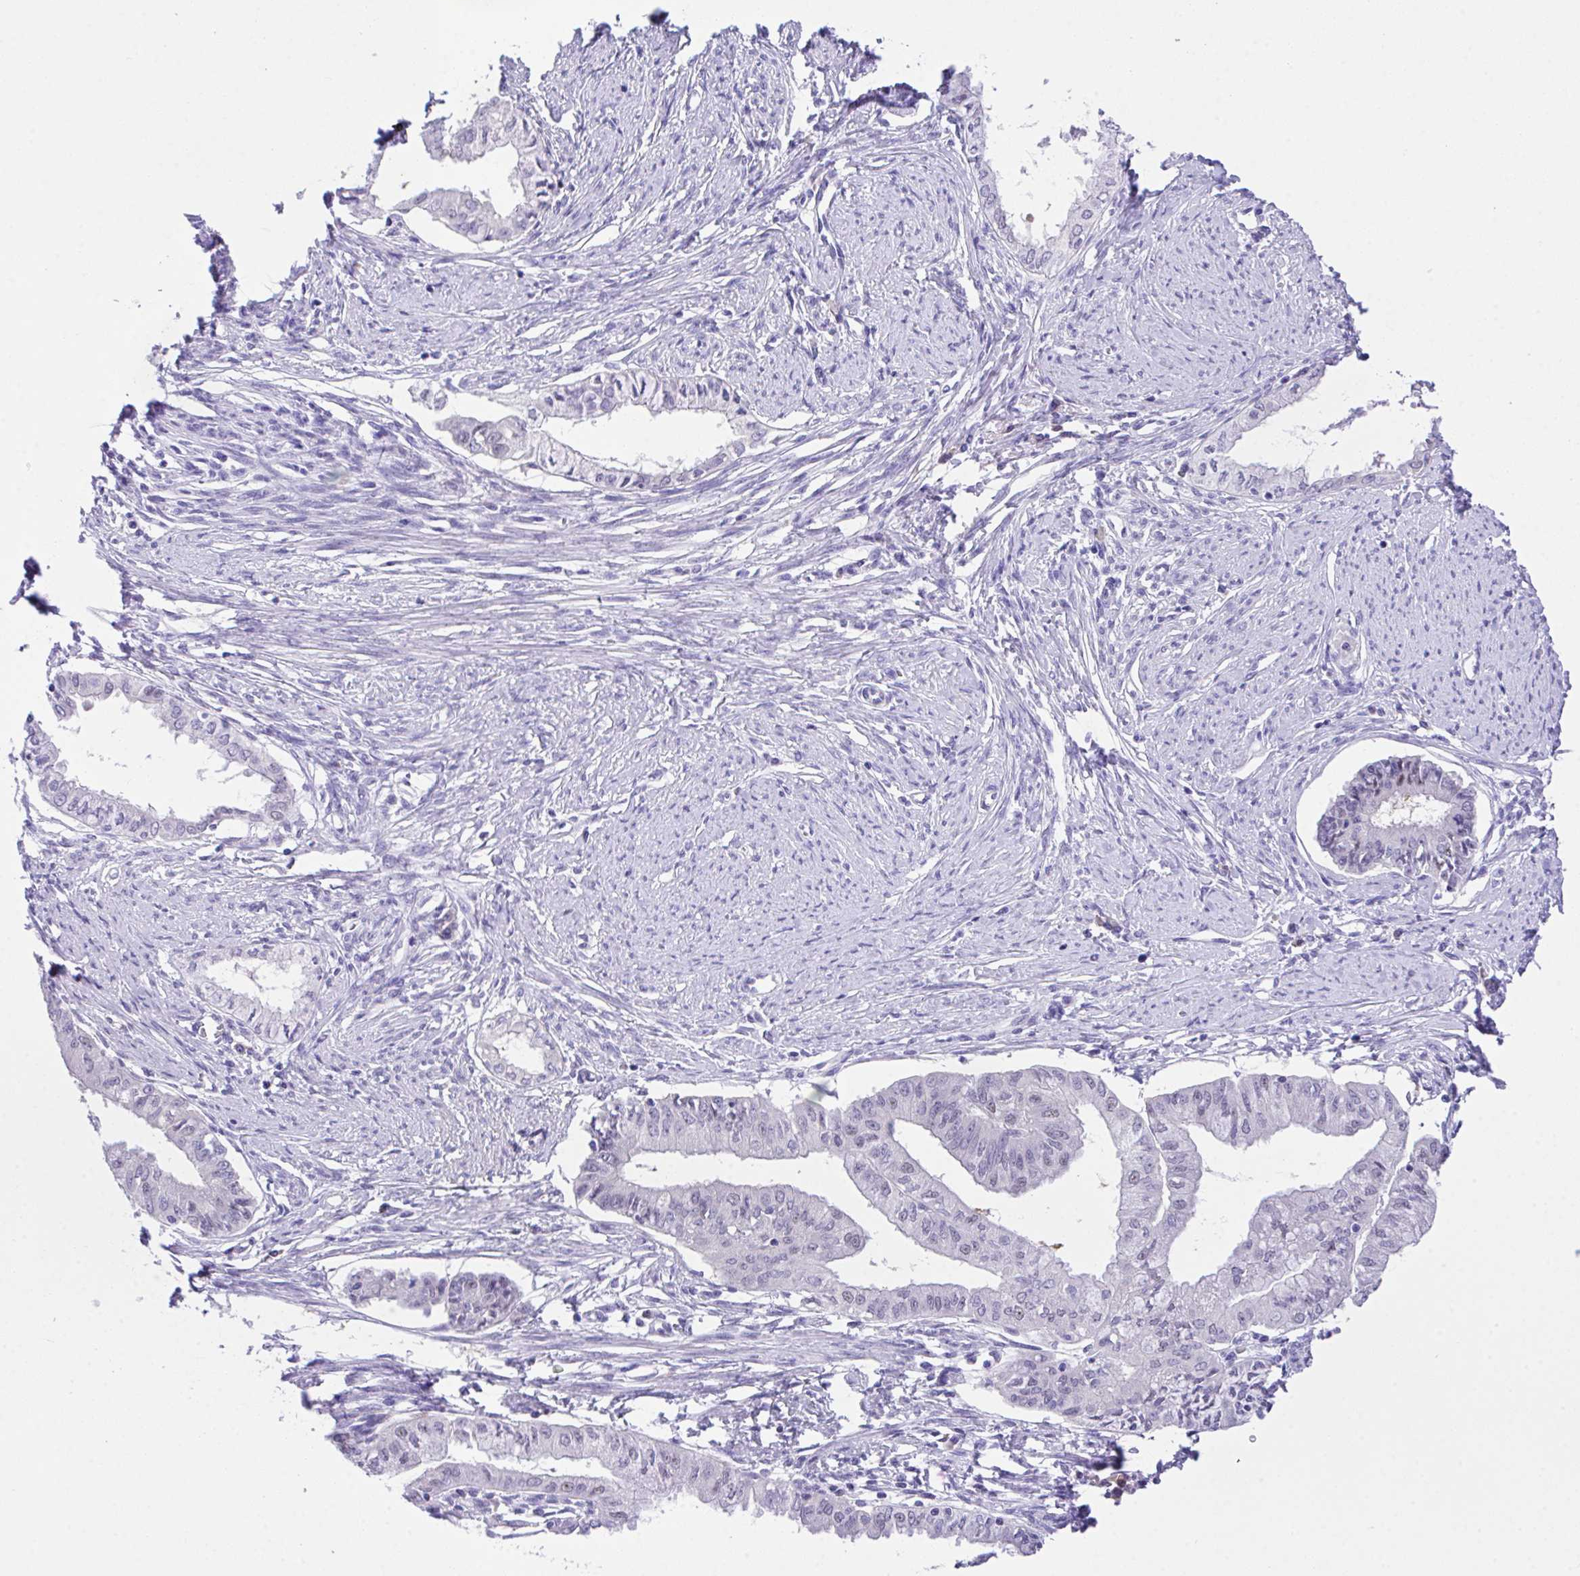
{"staining": {"intensity": "negative", "quantity": "none", "location": "none"}, "tissue": "endometrial cancer", "cell_type": "Tumor cells", "image_type": "cancer", "snomed": [{"axis": "morphology", "description": "Adenocarcinoma, NOS"}, {"axis": "topography", "description": "Endometrium"}], "caption": "An immunohistochemistry photomicrograph of endometrial cancer is shown. There is no staining in tumor cells of endometrial cancer.", "gene": "HOXB4", "patient": {"sex": "female", "age": 76}}